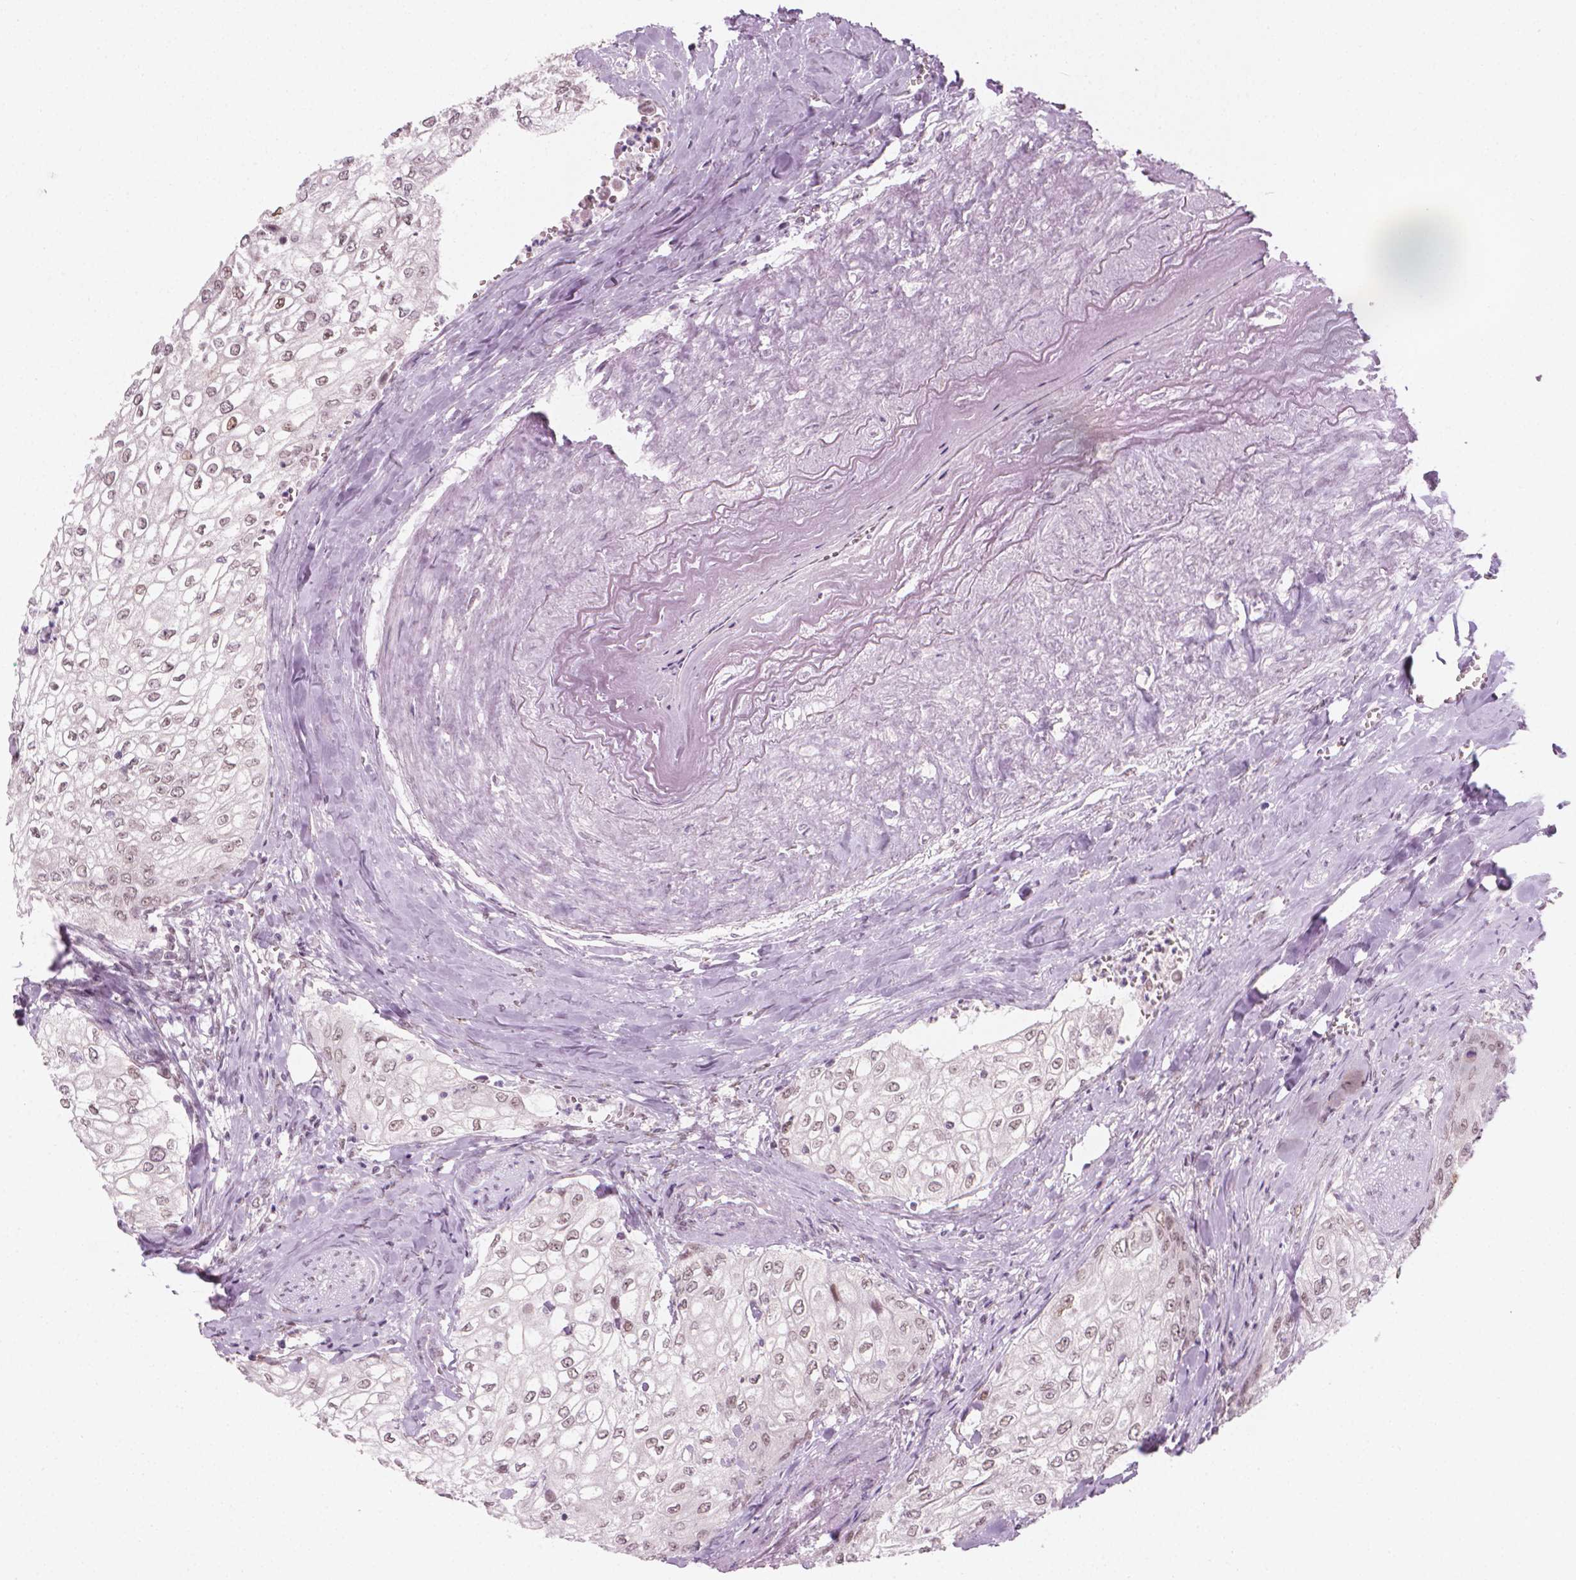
{"staining": {"intensity": "weak", "quantity": "25%-75%", "location": "nuclear"}, "tissue": "urothelial cancer", "cell_type": "Tumor cells", "image_type": "cancer", "snomed": [{"axis": "morphology", "description": "Urothelial carcinoma, High grade"}, {"axis": "topography", "description": "Urinary bladder"}], "caption": "Human high-grade urothelial carcinoma stained with a brown dye shows weak nuclear positive expression in approximately 25%-75% of tumor cells.", "gene": "CDKN1C", "patient": {"sex": "male", "age": 62}}